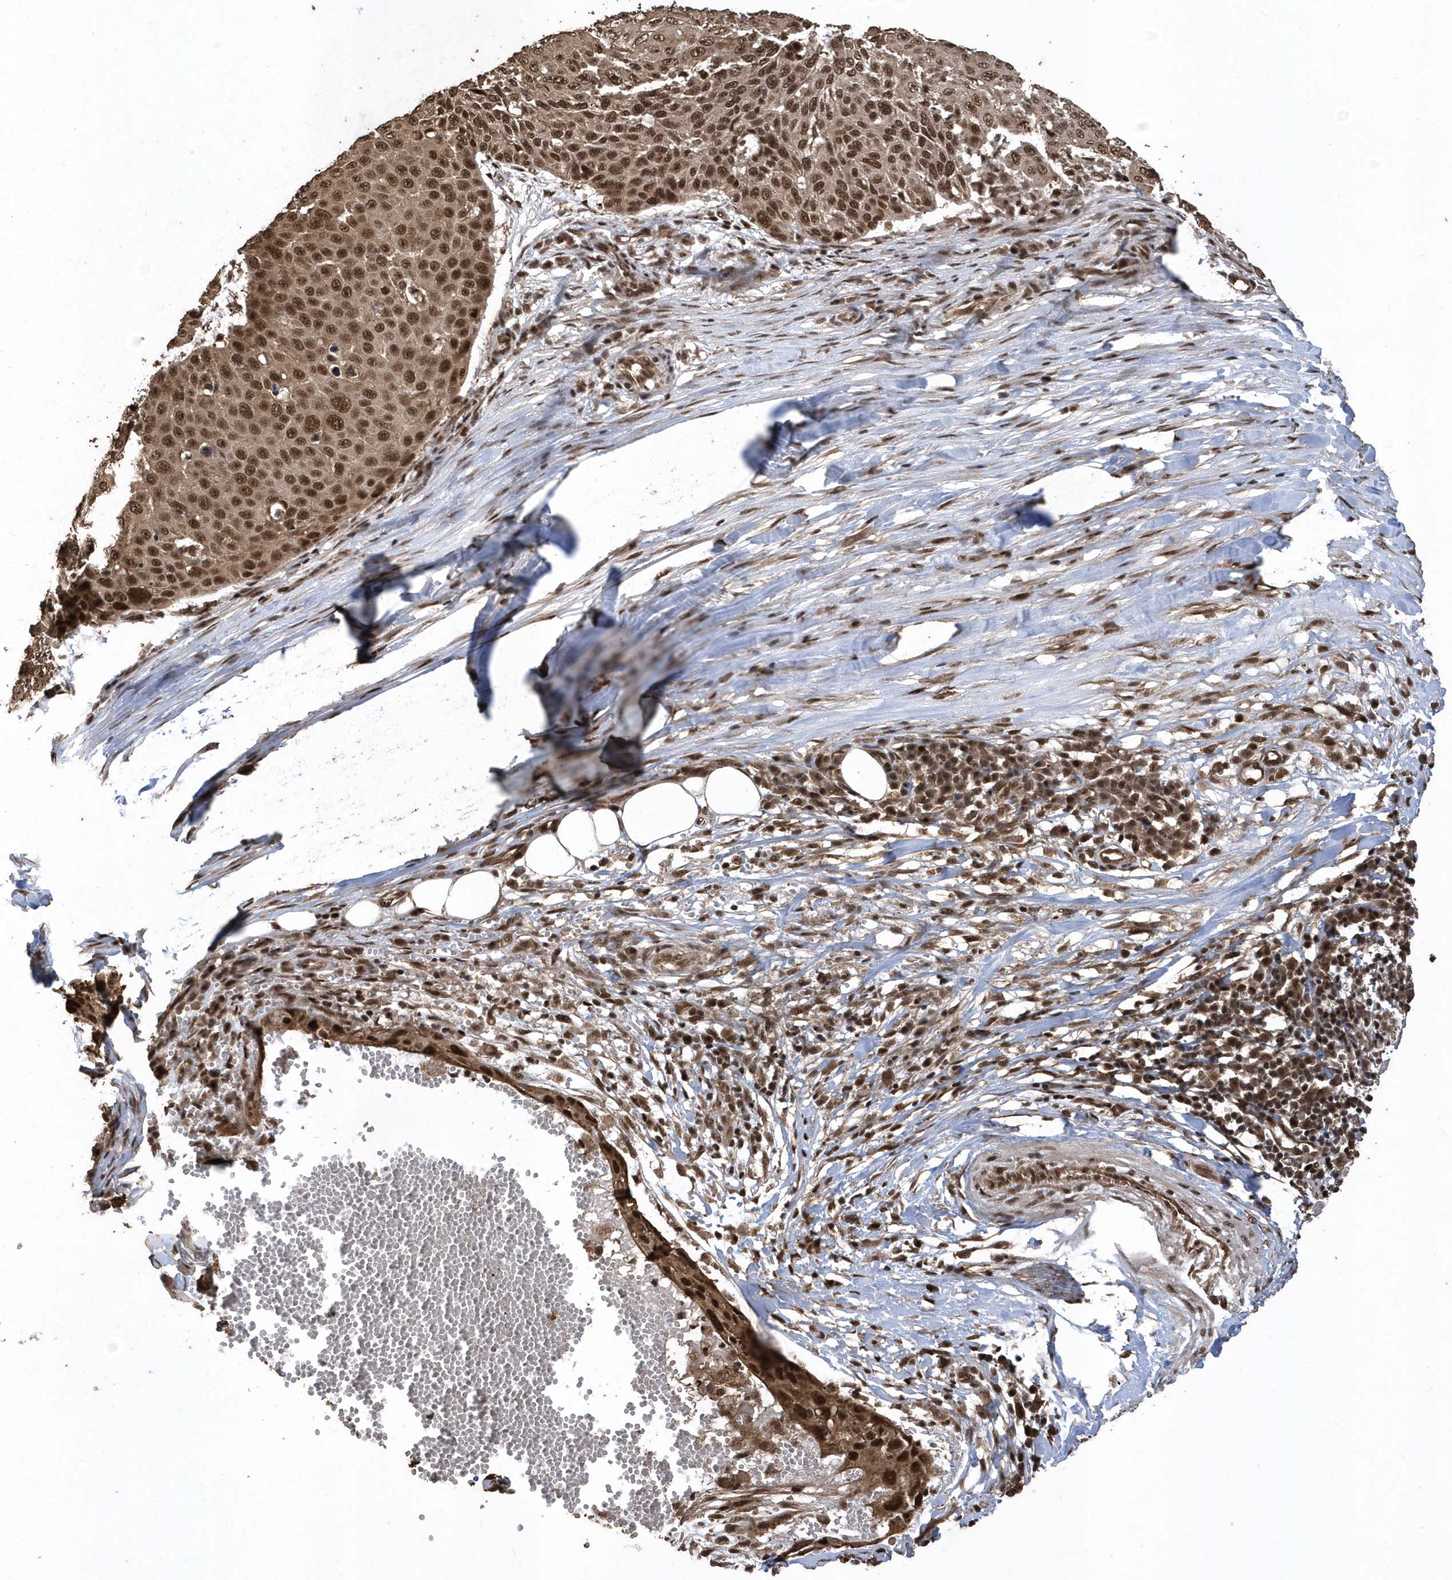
{"staining": {"intensity": "moderate", "quantity": ">75%", "location": "nuclear"}, "tissue": "skin cancer", "cell_type": "Tumor cells", "image_type": "cancer", "snomed": [{"axis": "morphology", "description": "Squamous cell carcinoma, NOS"}, {"axis": "topography", "description": "Skin"}], "caption": "Approximately >75% of tumor cells in human squamous cell carcinoma (skin) show moderate nuclear protein staining as visualized by brown immunohistochemical staining.", "gene": "INTS12", "patient": {"sex": "male", "age": 71}}